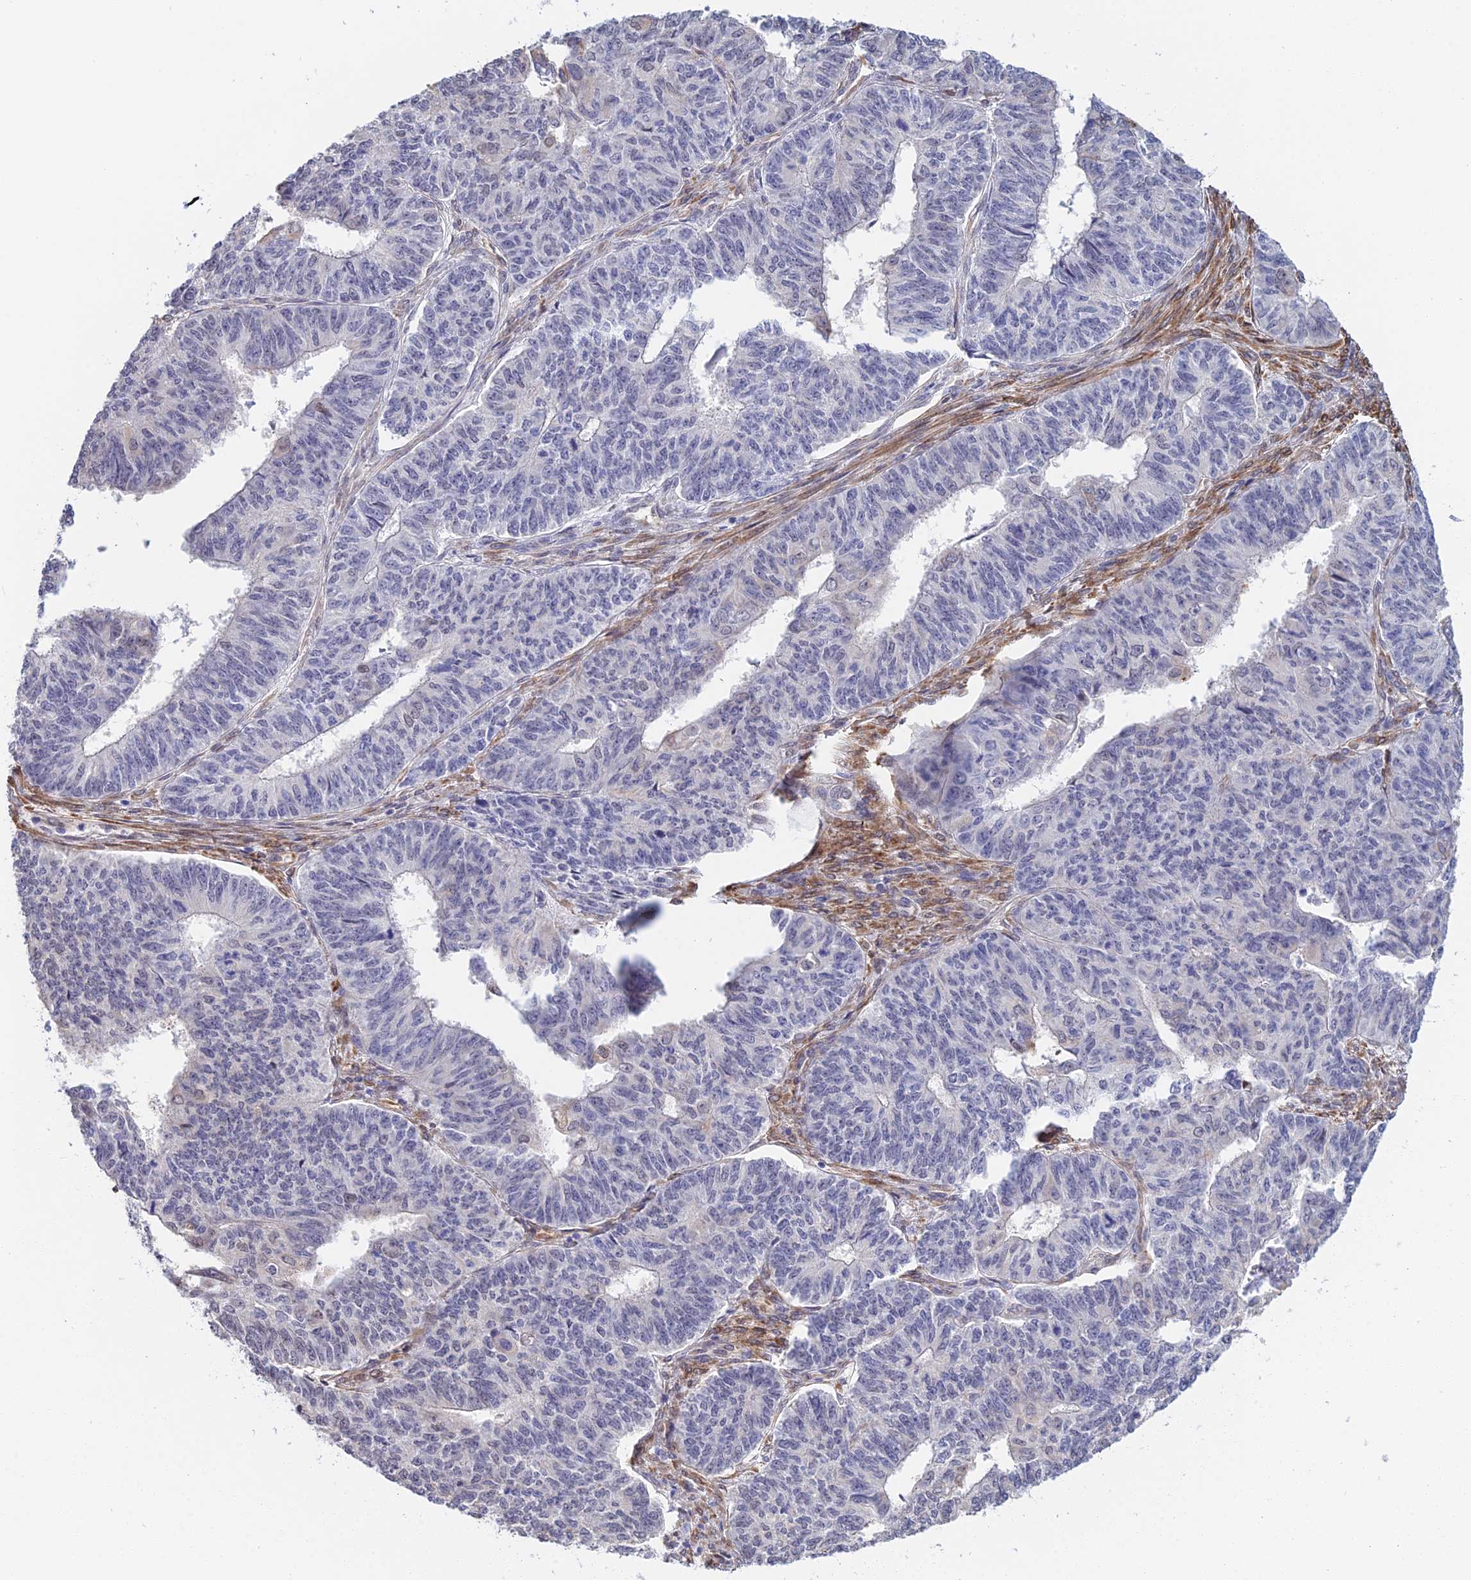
{"staining": {"intensity": "negative", "quantity": "none", "location": "none"}, "tissue": "endometrial cancer", "cell_type": "Tumor cells", "image_type": "cancer", "snomed": [{"axis": "morphology", "description": "Adenocarcinoma, NOS"}, {"axis": "topography", "description": "Endometrium"}], "caption": "A high-resolution image shows IHC staining of adenocarcinoma (endometrial), which displays no significant expression in tumor cells.", "gene": "MXRA7", "patient": {"sex": "female", "age": 32}}